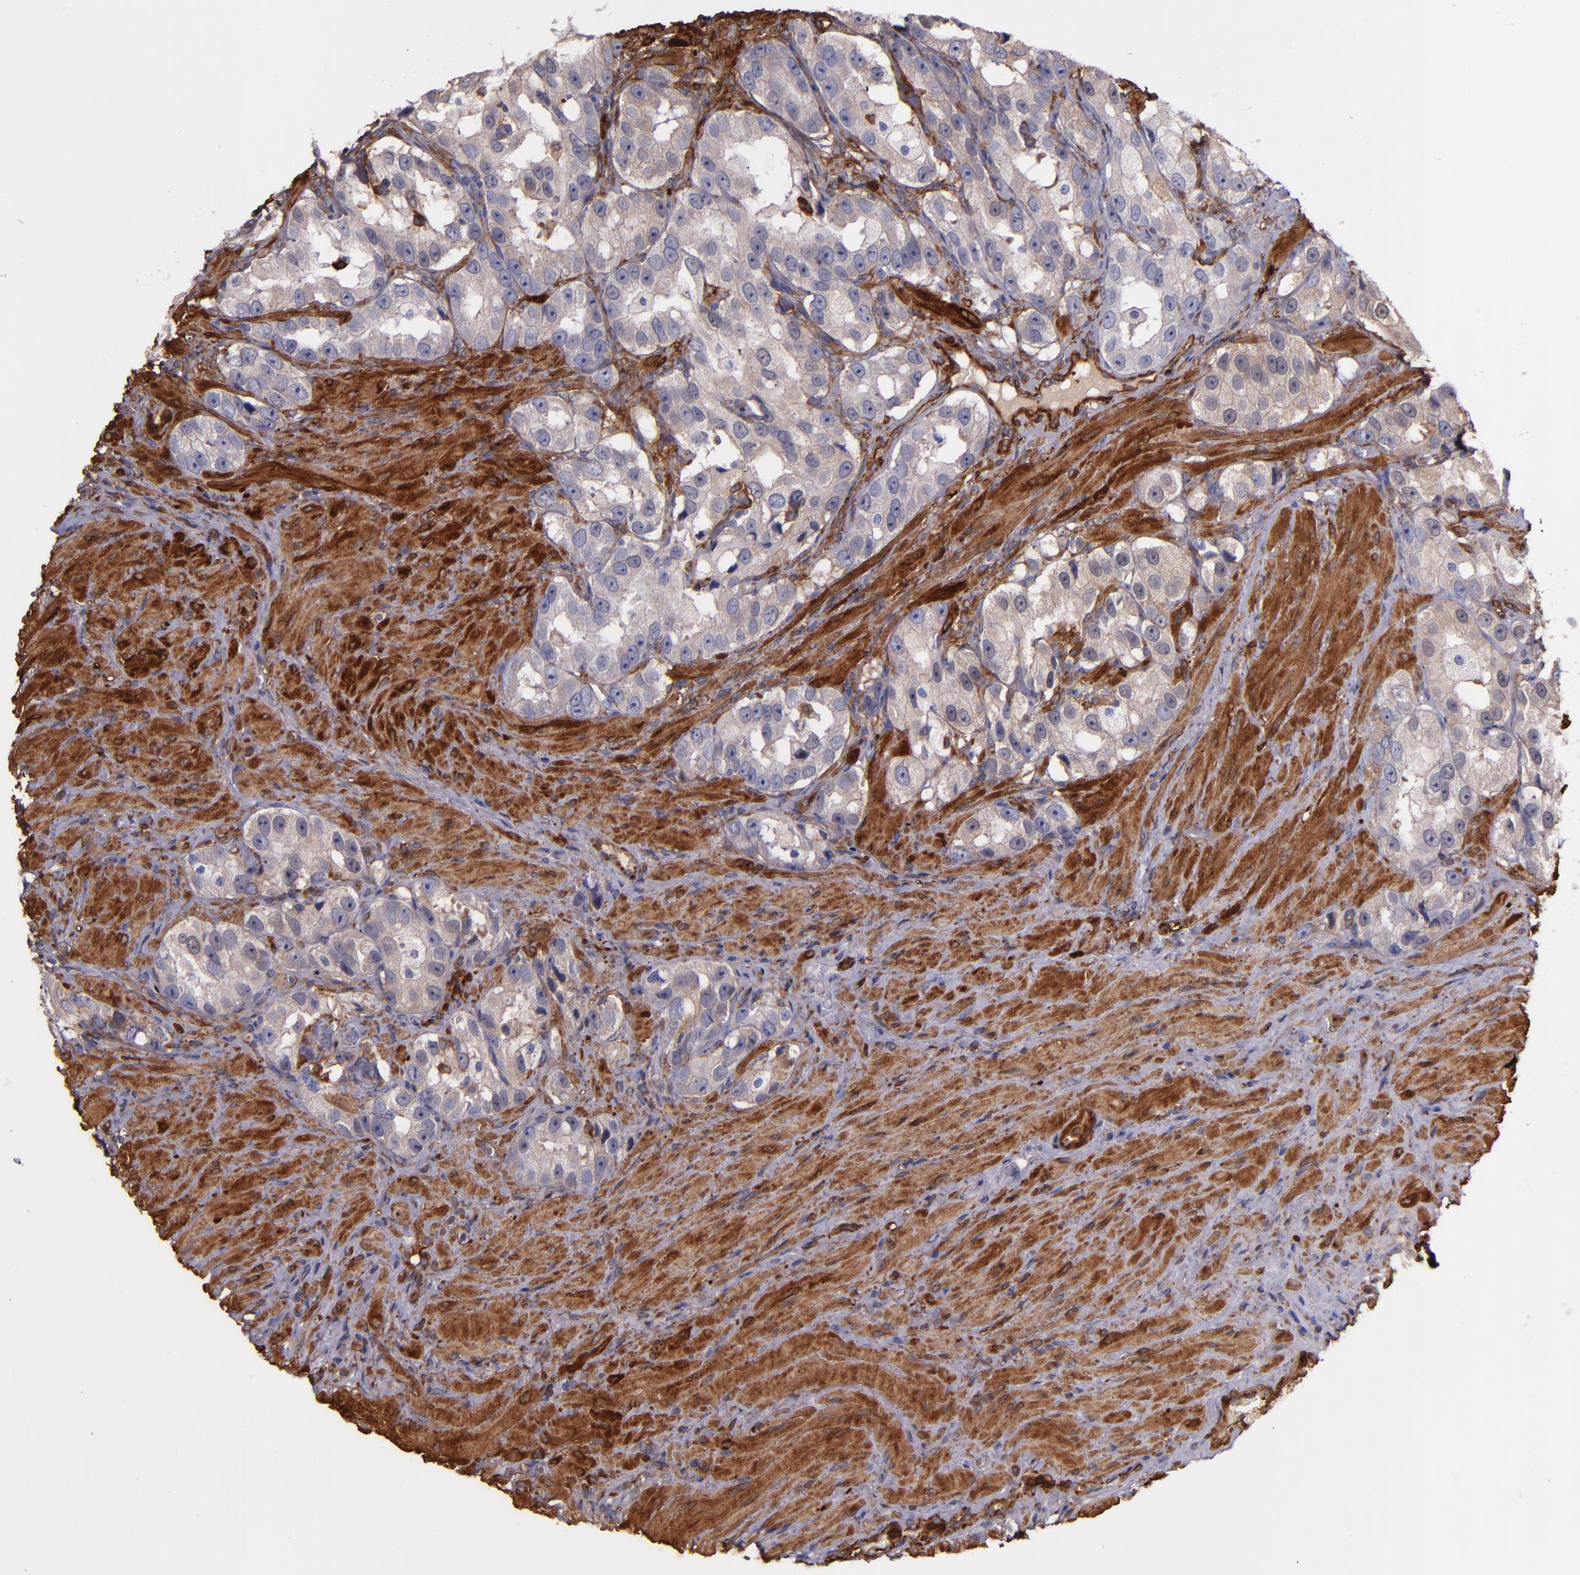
{"staining": {"intensity": "weak", "quantity": "25%-75%", "location": "cytoplasmic/membranous"}, "tissue": "prostate cancer", "cell_type": "Tumor cells", "image_type": "cancer", "snomed": [{"axis": "morphology", "description": "Adenocarcinoma, High grade"}, {"axis": "topography", "description": "Prostate"}], "caption": "This micrograph shows immunohistochemistry (IHC) staining of prostate adenocarcinoma (high-grade), with low weak cytoplasmic/membranous expression in approximately 25%-75% of tumor cells.", "gene": "VCL", "patient": {"sex": "male", "age": 63}}